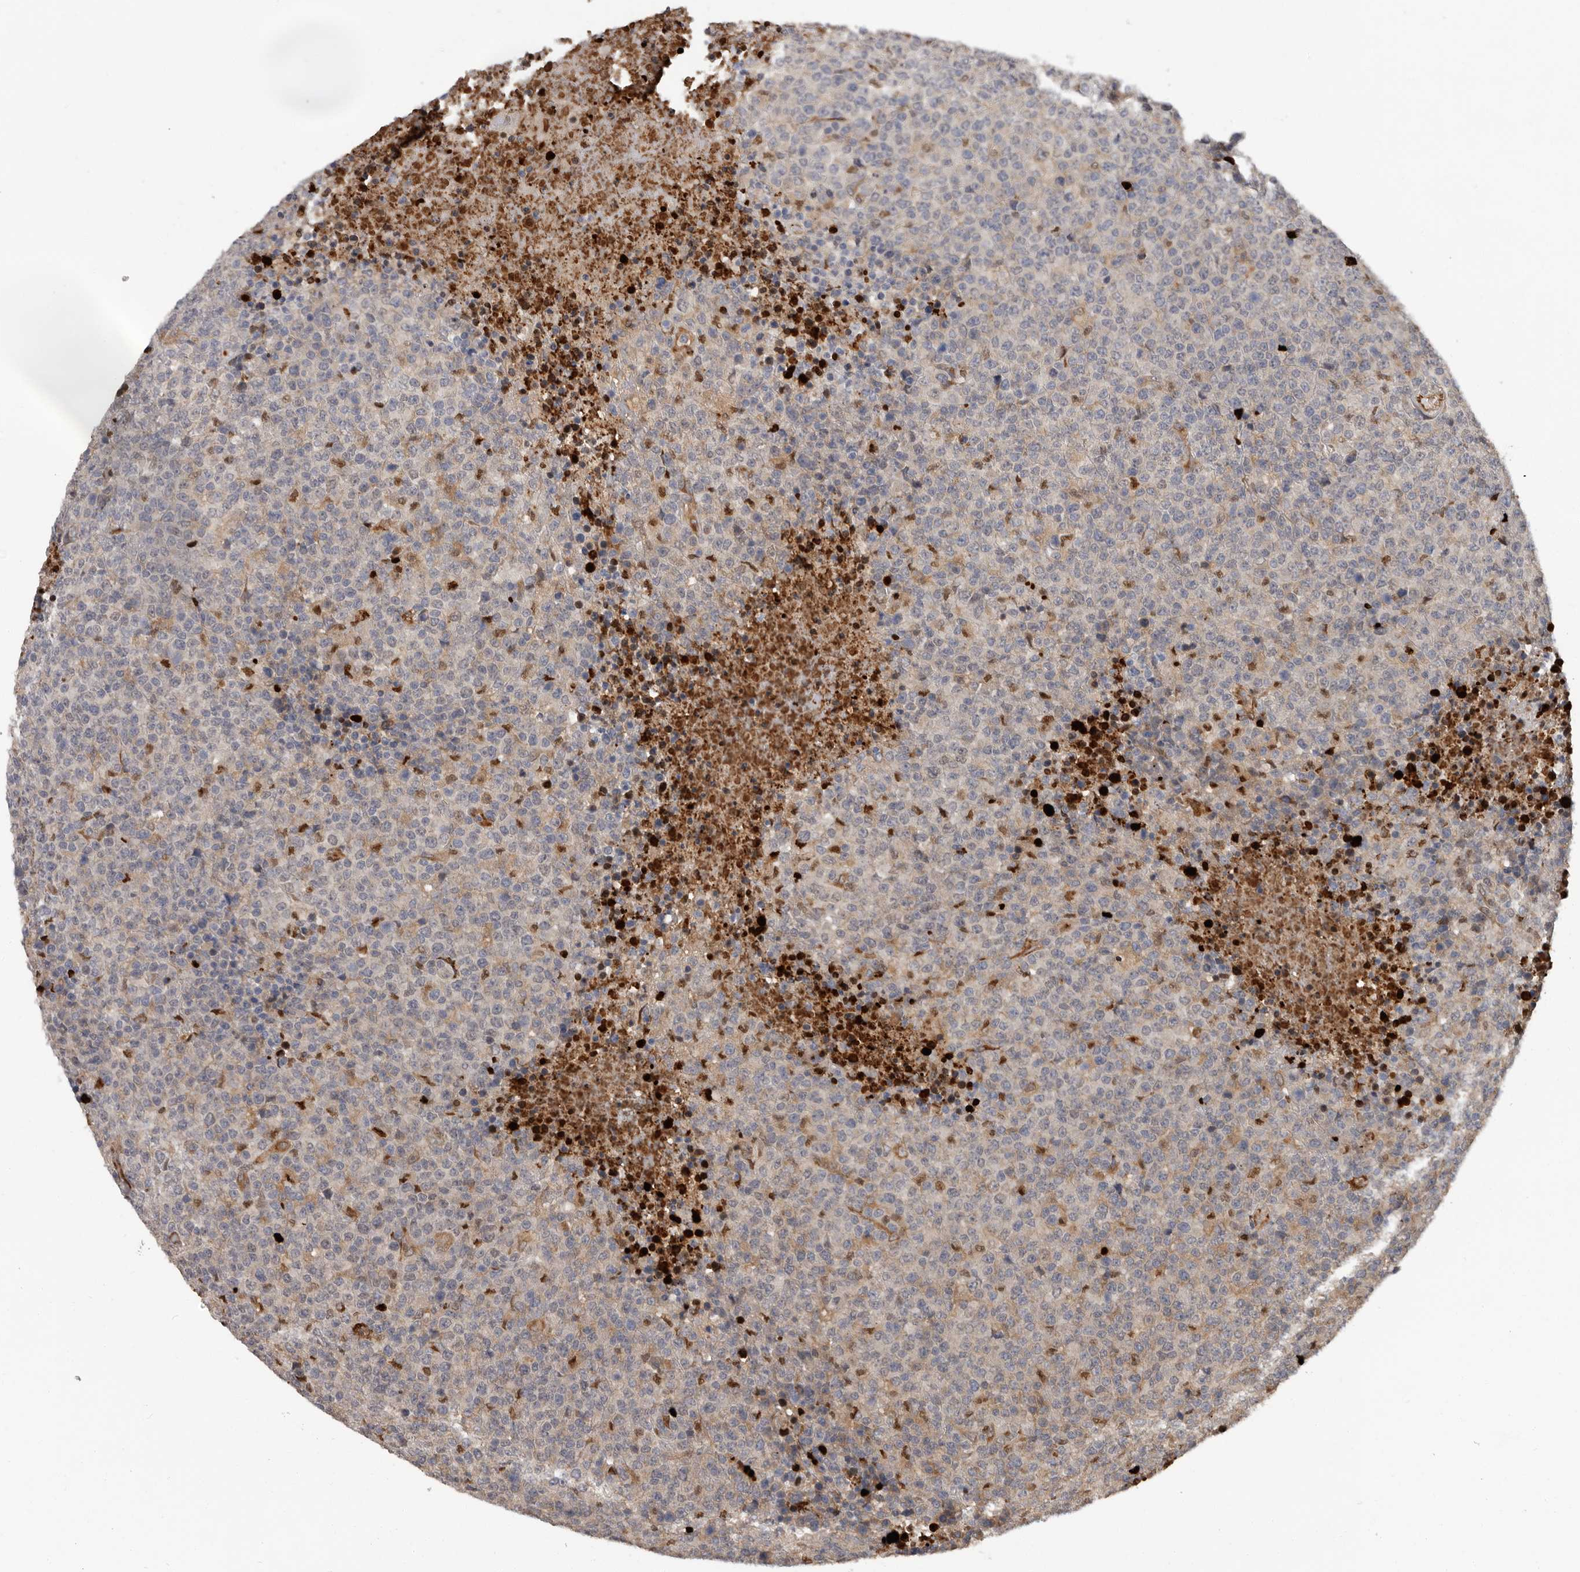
{"staining": {"intensity": "negative", "quantity": "none", "location": "none"}, "tissue": "lymphoma", "cell_type": "Tumor cells", "image_type": "cancer", "snomed": [{"axis": "morphology", "description": "Malignant lymphoma, non-Hodgkin's type, High grade"}, {"axis": "topography", "description": "Lymph node"}], "caption": "Tumor cells are negative for brown protein staining in lymphoma.", "gene": "MTF1", "patient": {"sex": "male", "age": 13}}